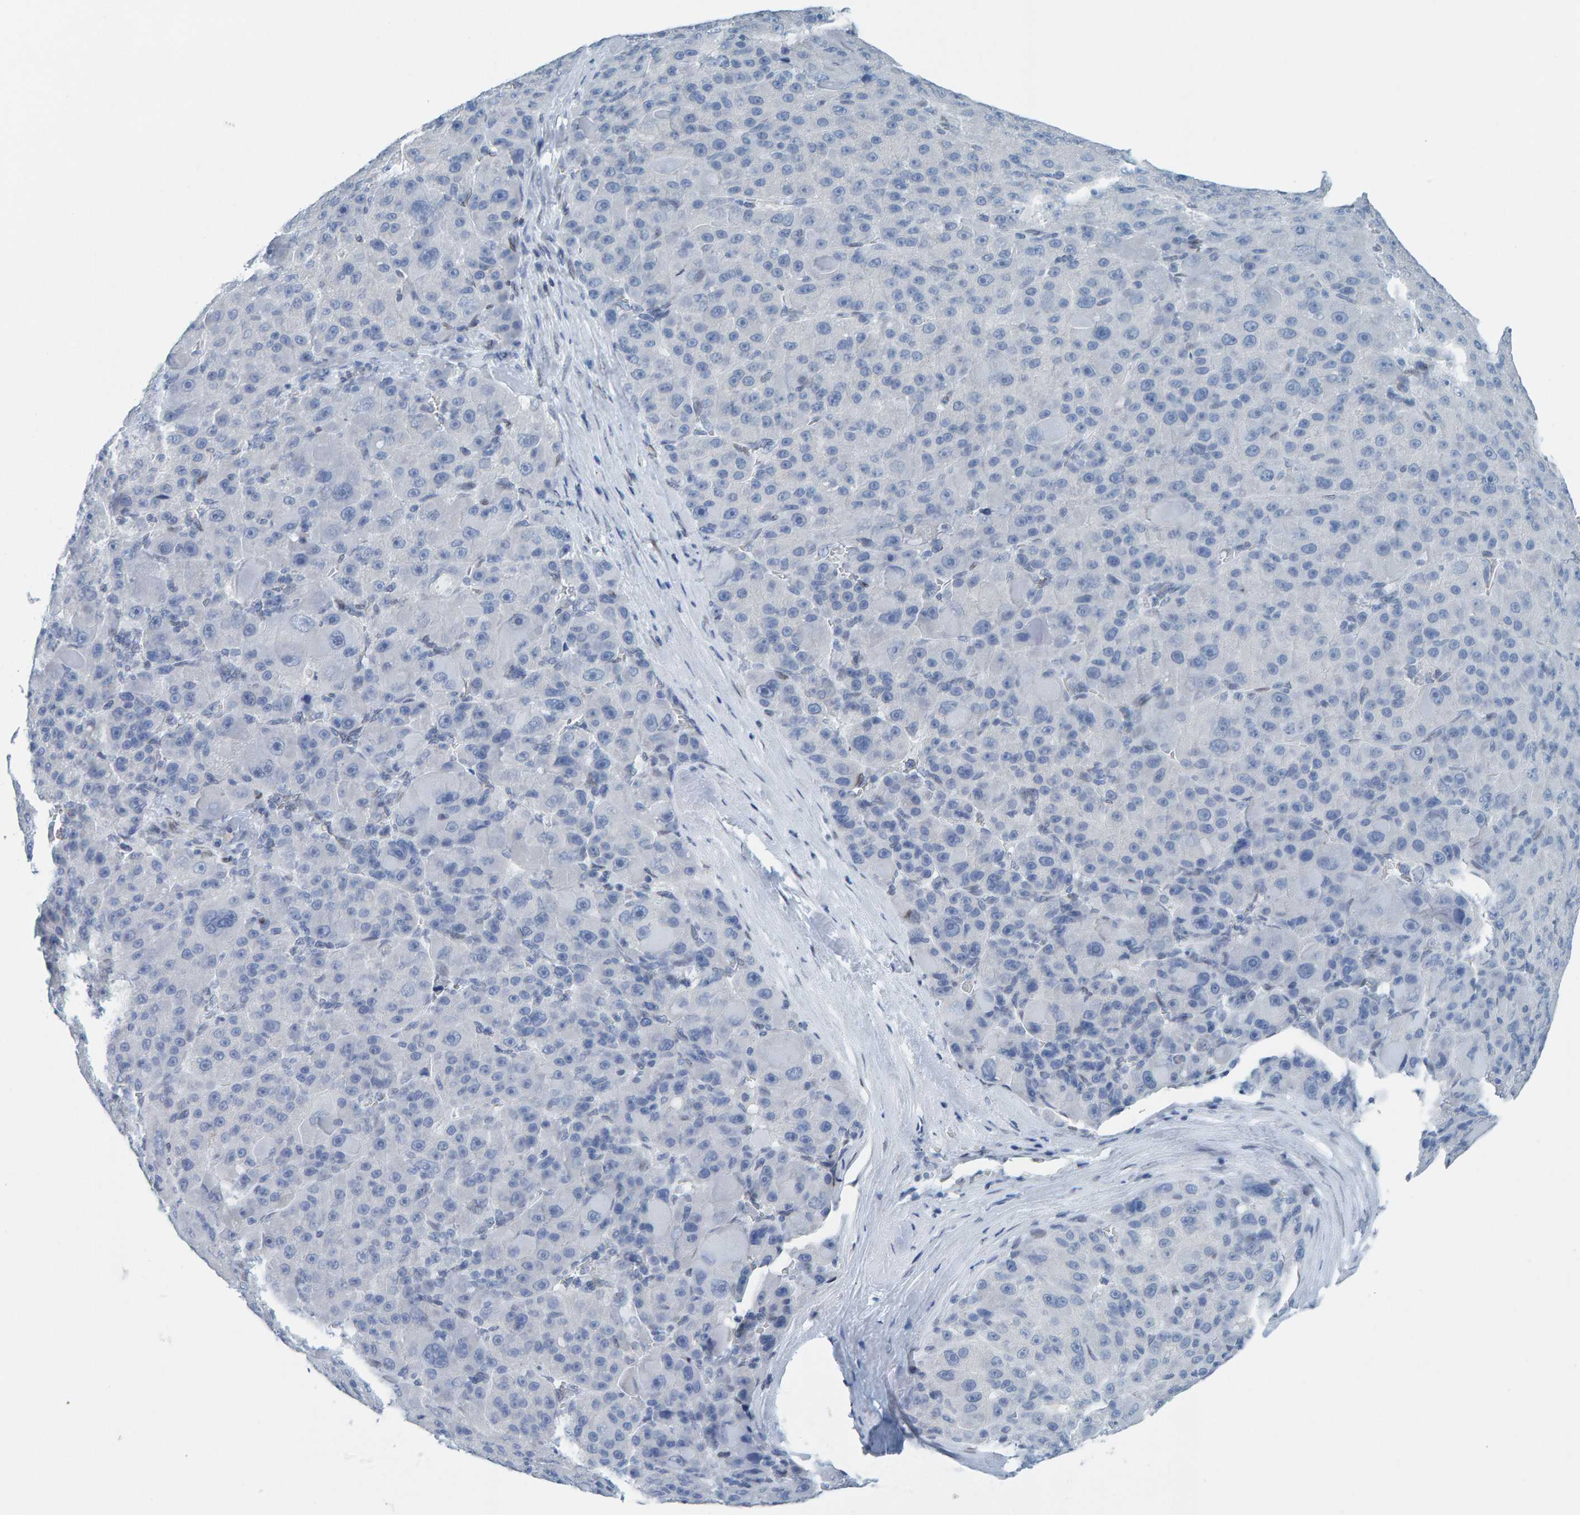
{"staining": {"intensity": "negative", "quantity": "none", "location": "none"}, "tissue": "liver cancer", "cell_type": "Tumor cells", "image_type": "cancer", "snomed": [{"axis": "morphology", "description": "Carcinoma, Hepatocellular, NOS"}, {"axis": "topography", "description": "Liver"}], "caption": "This is a histopathology image of IHC staining of liver cancer (hepatocellular carcinoma), which shows no positivity in tumor cells. Nuclei are stained in blue.", "gene": "LMNB2", "patient": {"sex": "male", "age": 76}}